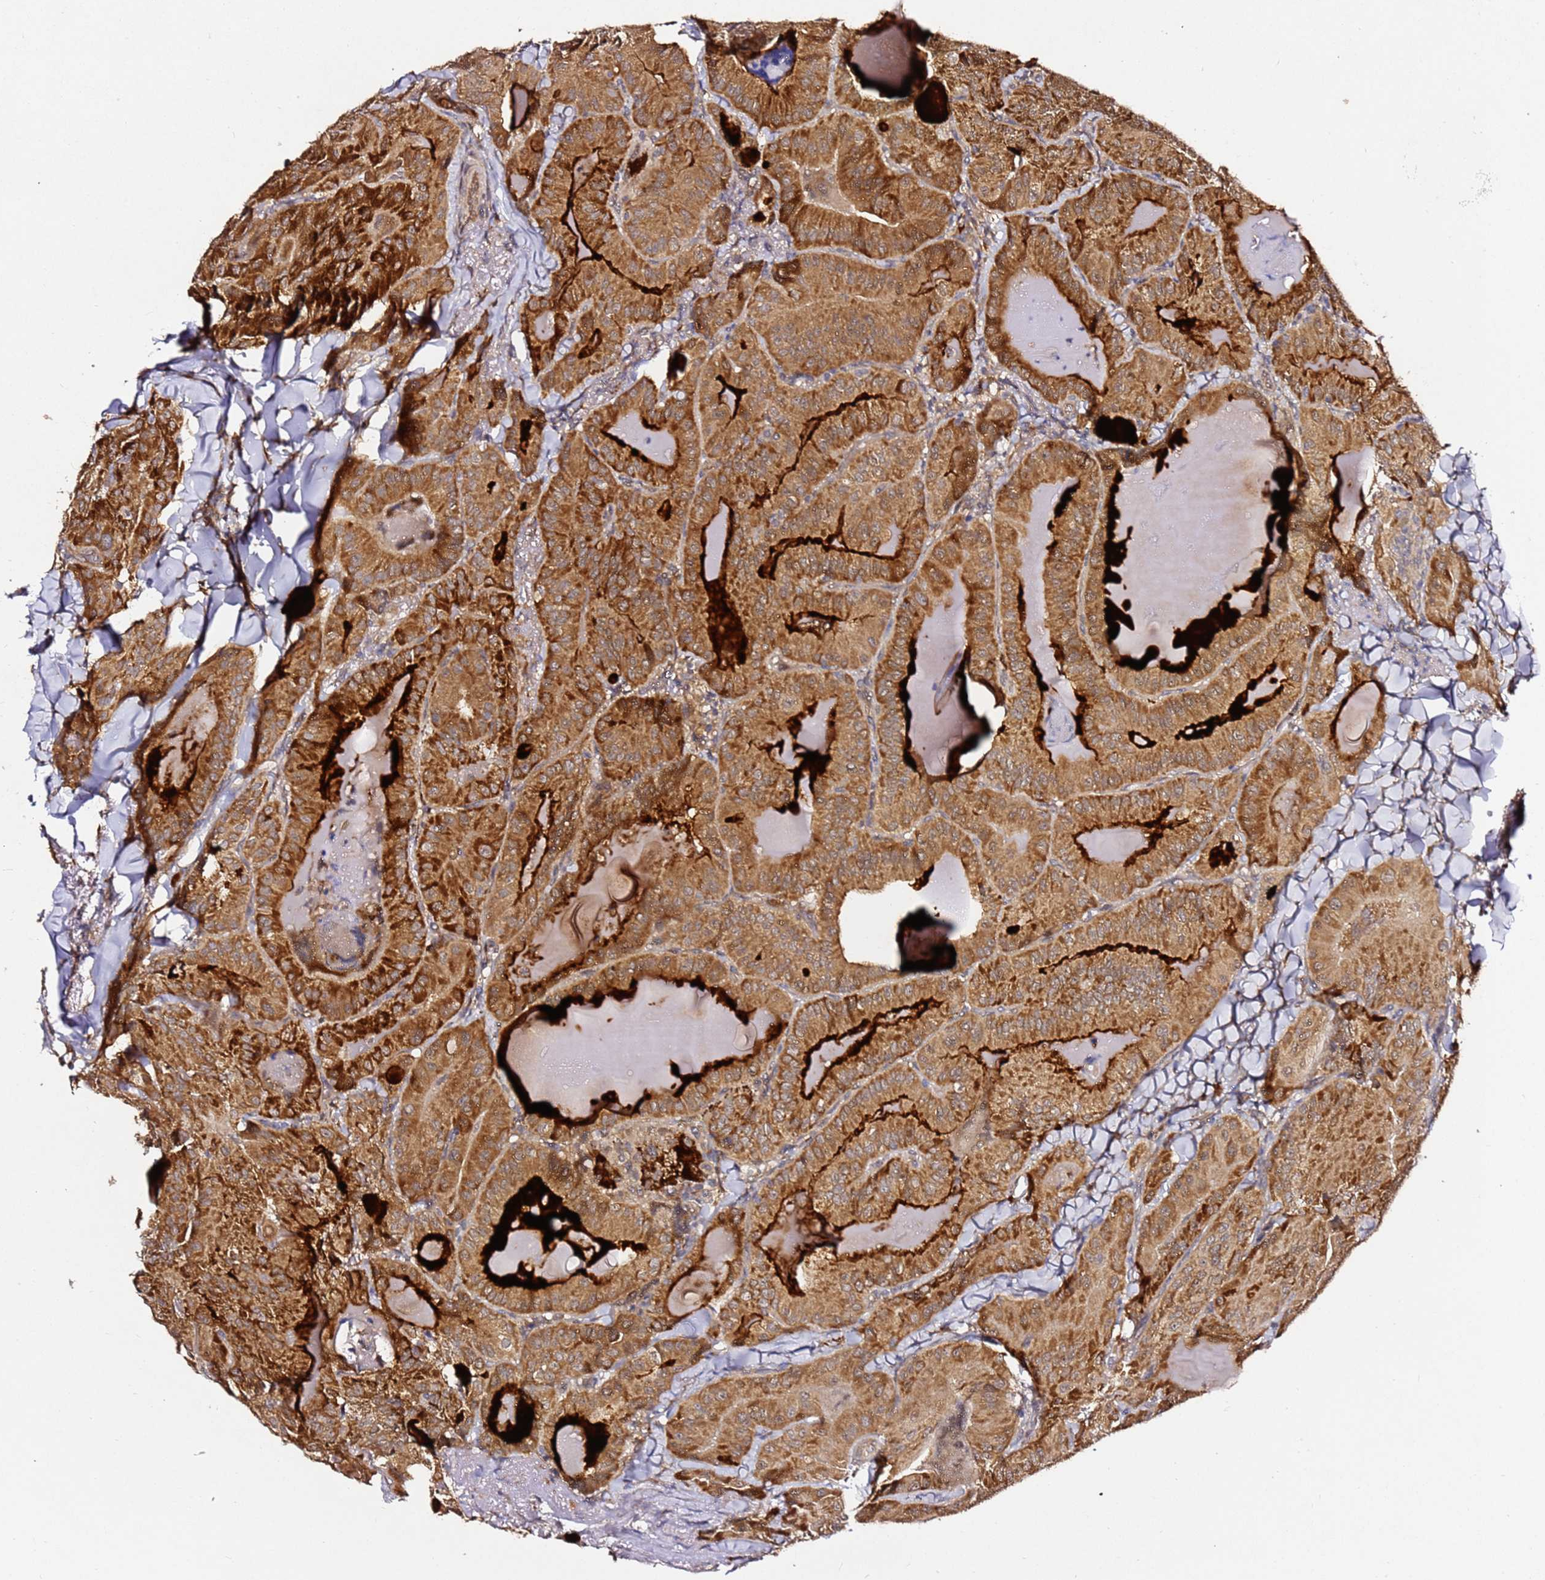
{"staining": {"intensity": "strong", "quantity": ">75%", "location": "cytoplasmic/membranous"}, "tissue": "thyroid cancer", "cell_type": "Tumor cells", "image_type": "cancer", "snomed": [{"axis": "morphology", "description": "Papillary adenocarcinoma, NOS"}, {"axis": "topography", "description": "Thyroid gland"}], "caption": "Human thyroid papillary adenocarcinoma stained with a protein marker displays strong staining in tumor cells.", "gene": "ALG11", "patient": {"sex": "female", "age": 68}}